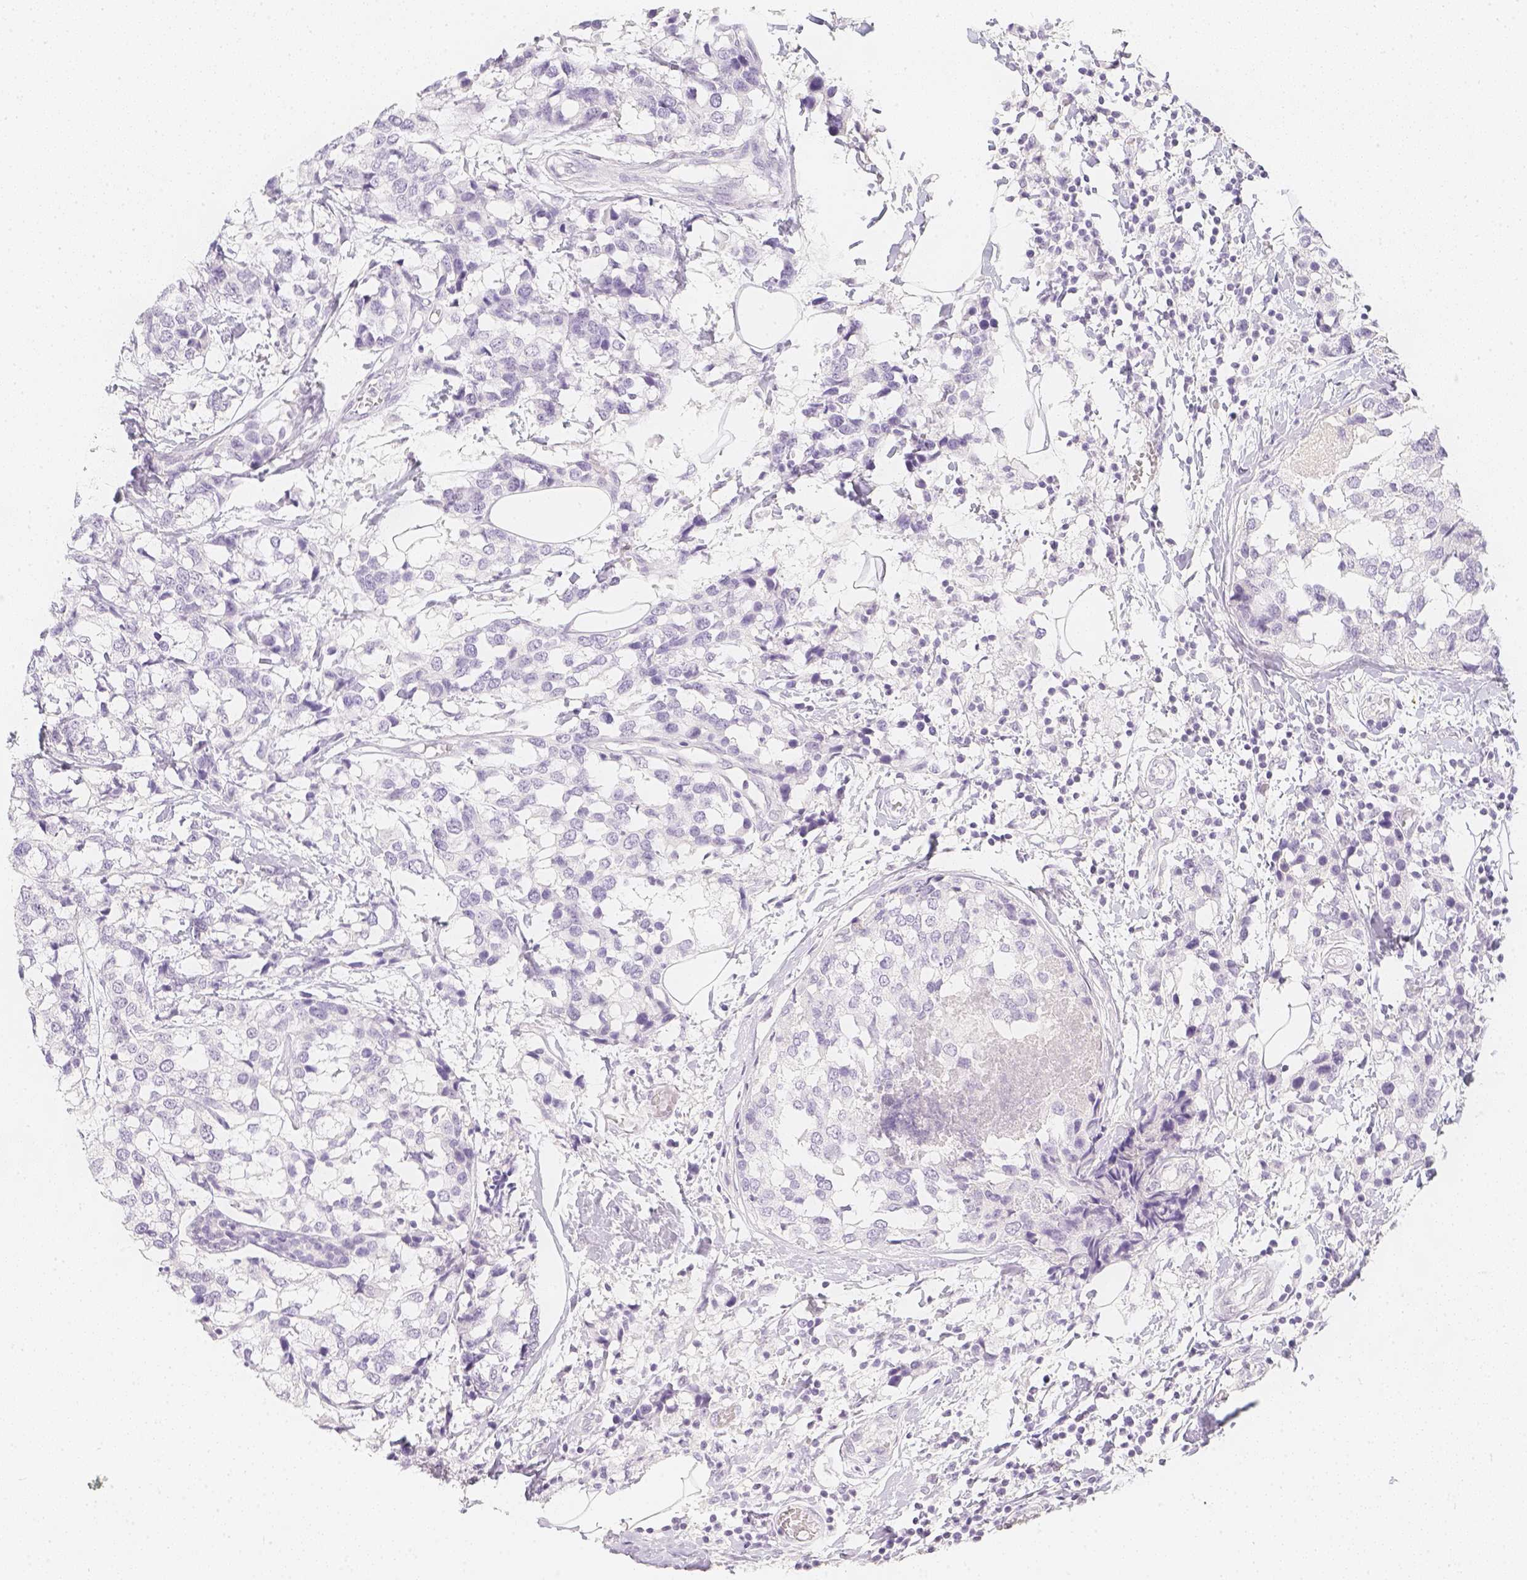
{"staining": {"intensity": "negative", "quantity": "none", "location": "none"}, "tissue": "breast cancer", "cell_type": "Tumor cells", "image_type": "cancer", "snomed": [{"axis": "morphology", "description": "Lobular carcinoma"}, {"axis": "topography", "description": "Breast"}], "caption": "An immunohistochemistry (IHC) image of breast lobular carcinoma is shown. There is no staining in tumor cells of breast lobular carcinoma.", "gene": "SLC18A1", "patient": {"sex": "female", "age": 59}}